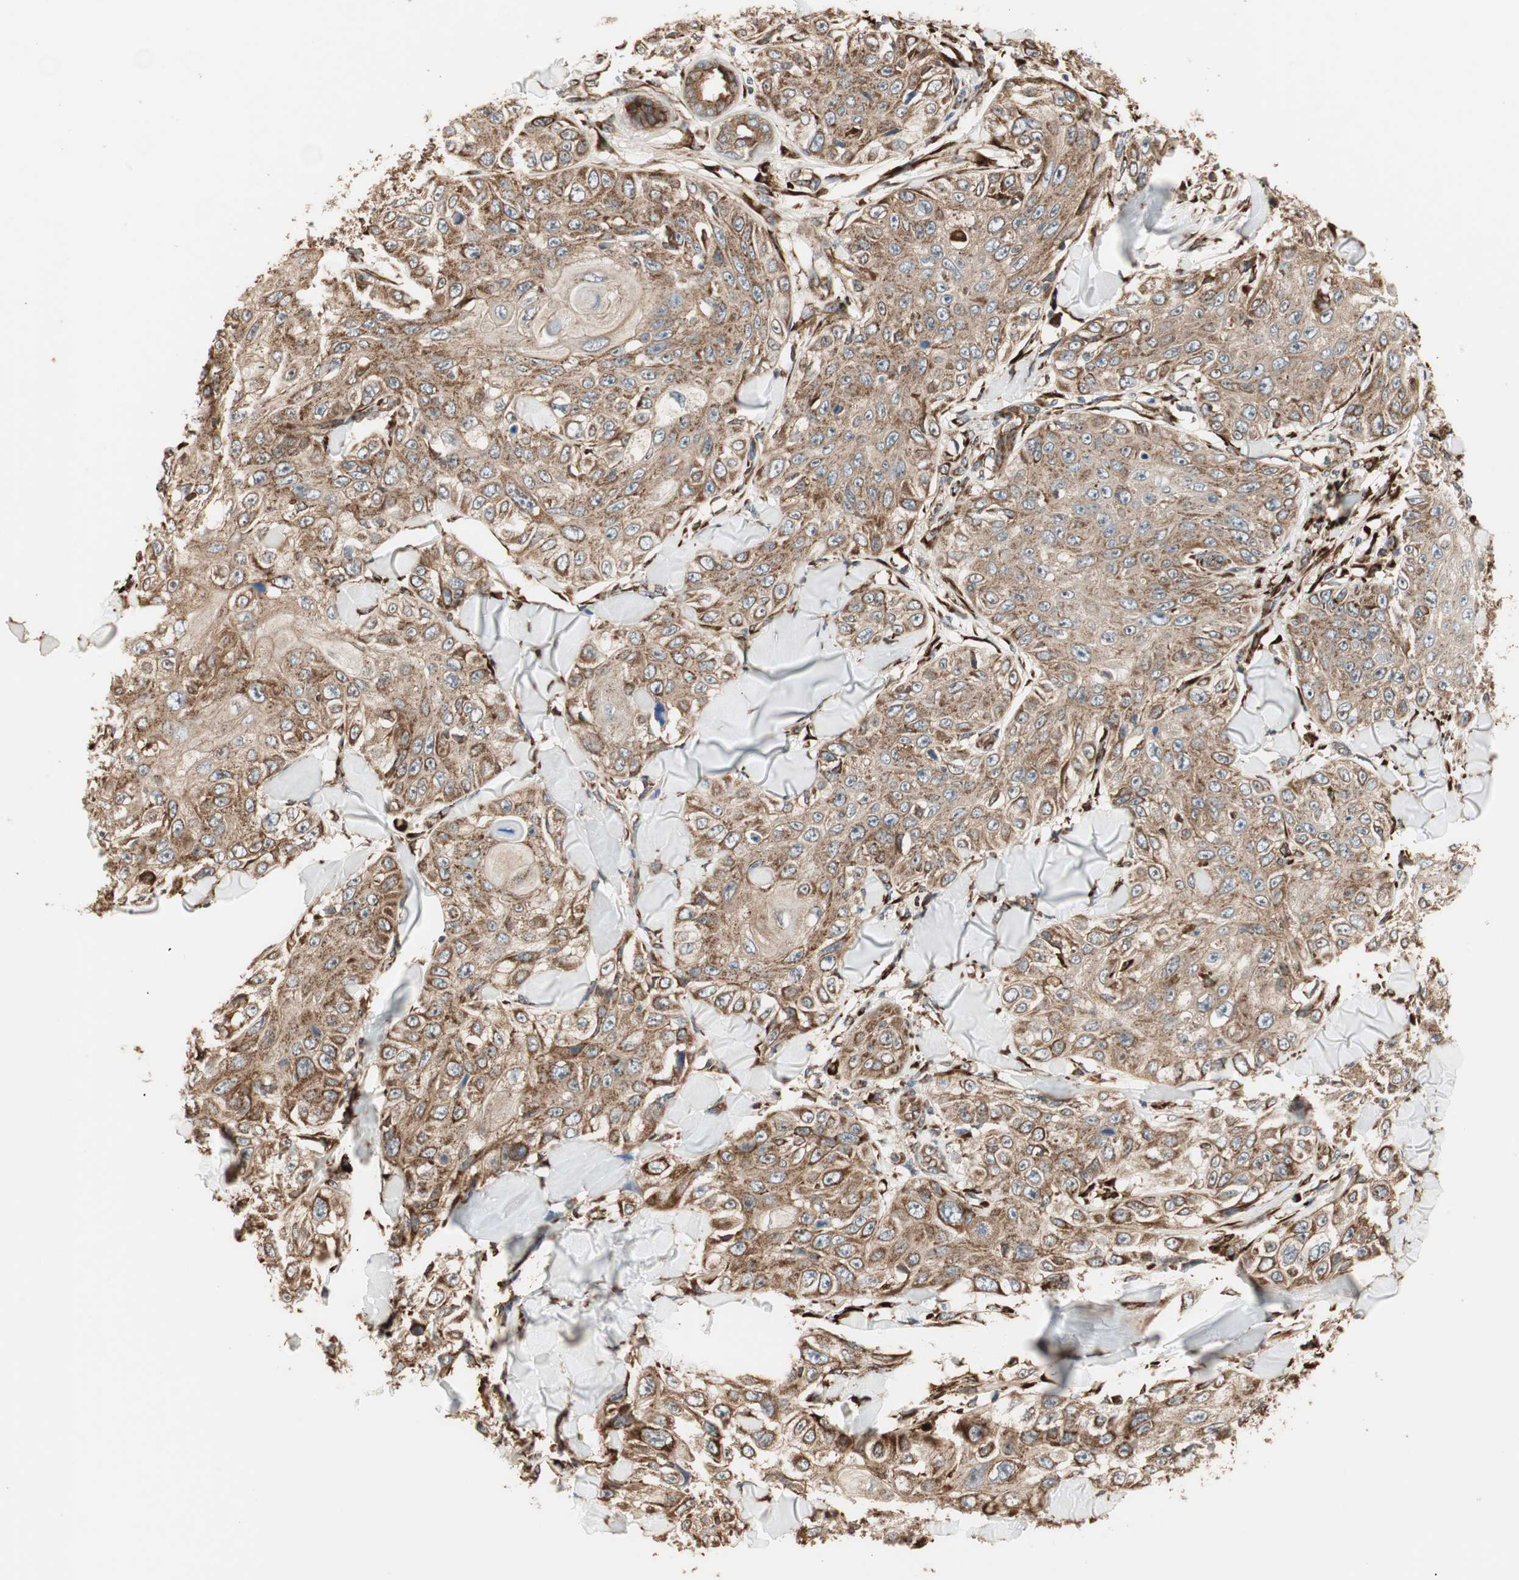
{"staining": {"intensity": "moderate", "quantity": ">75%", "location": "cytoplasmic/membranous"}, "tissue": "skin cancer", "cell_type": "Tumor cells", "image_type": "cancer", "snomed": [{"axis": "morphology", "description": "Squamous cell carcinoma, NOS"}, {"axis": "topography", "description": "Skin"}], "caption": "High-magnification brightfield microscopy of squamous cell carcinoma (skin) stained with DAB (3,3'-diaminobenzidine) (brown) and counterstained with hematoxylin (blue). tumor cells exhibit moderate cytoplasmic/membranous expression is seen in approximately>75% of cells.", "gene": "P4HA1", "patient": {"sex": "male", "age": 86}}